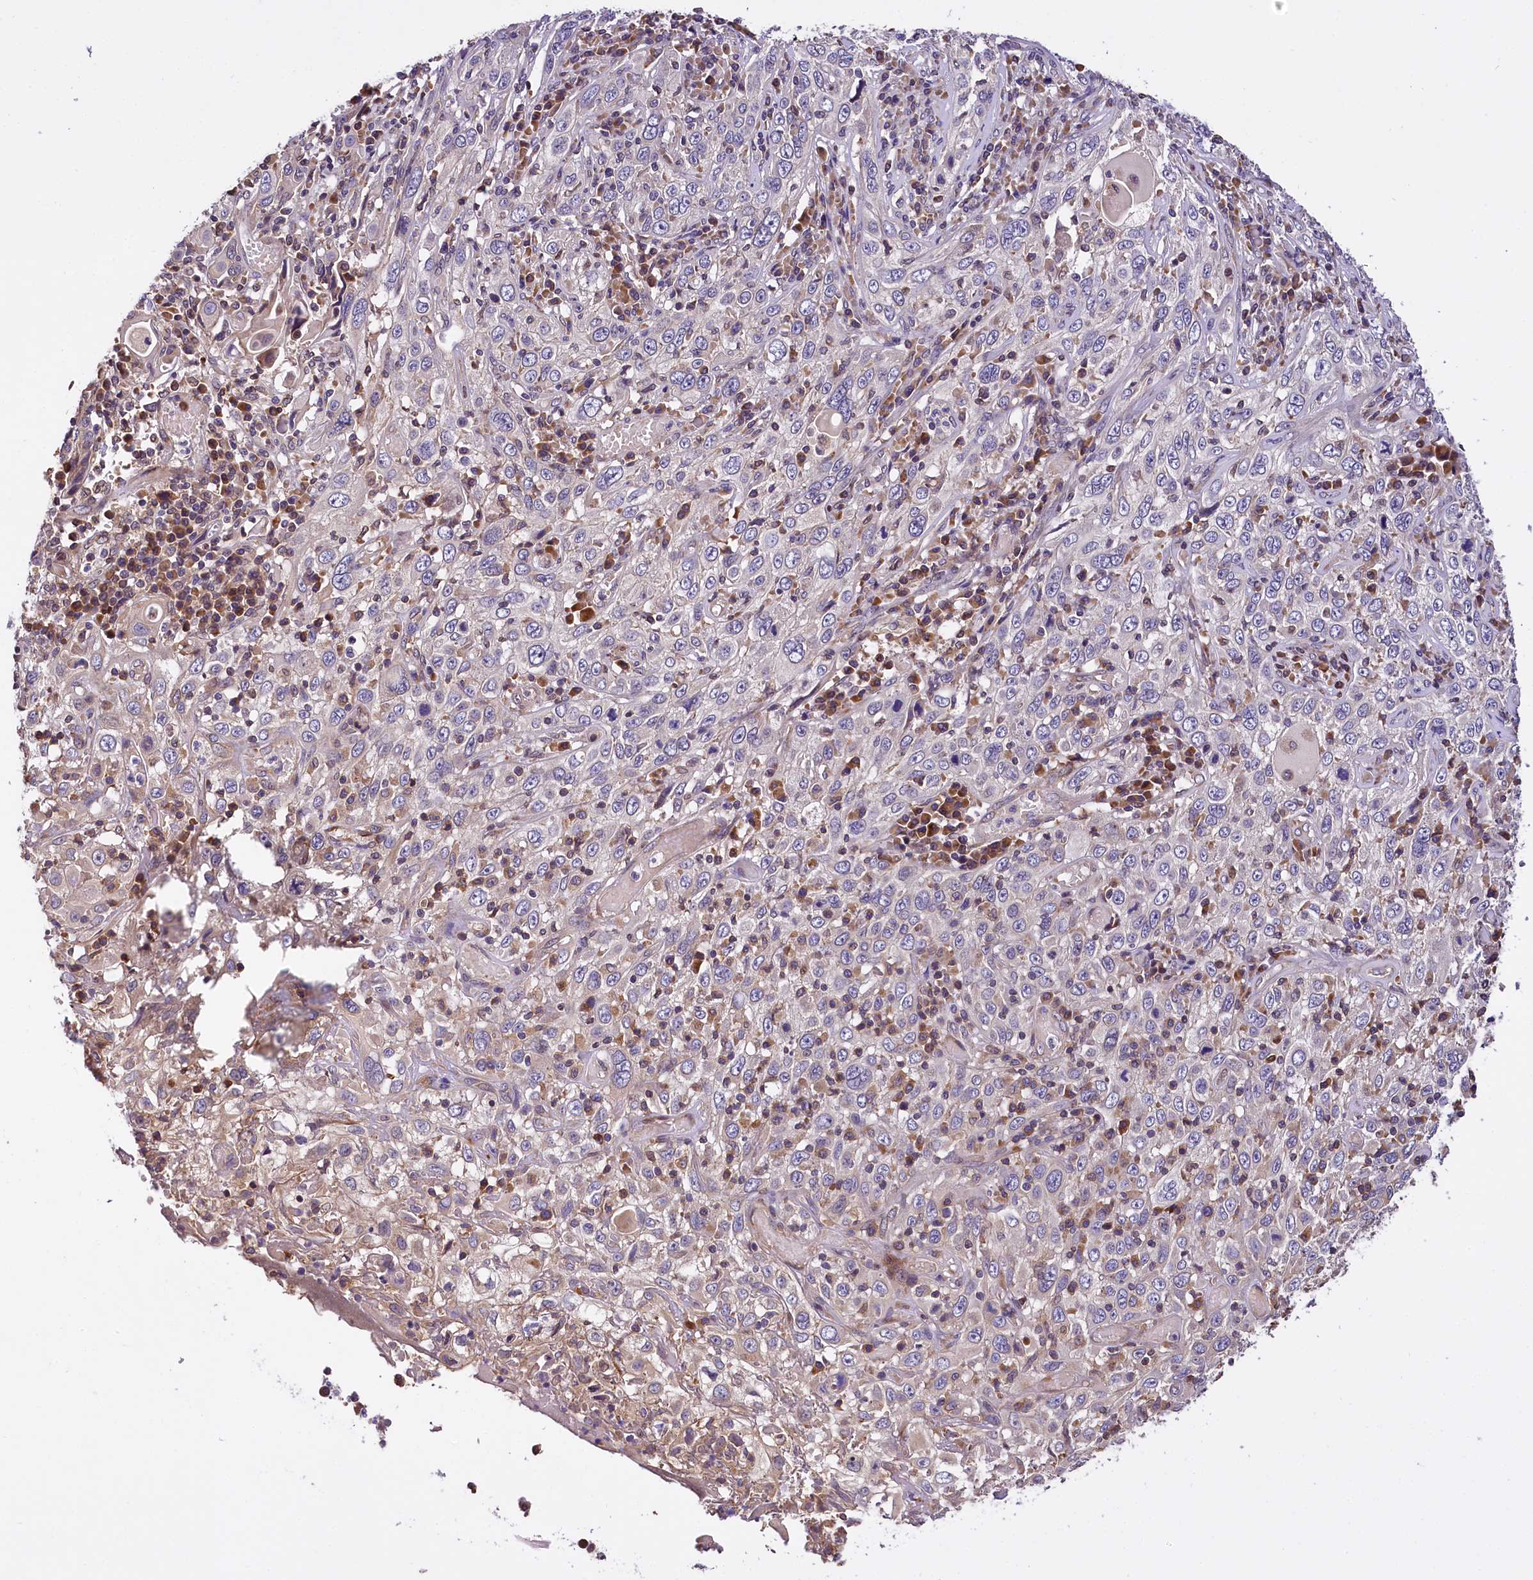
{"staining": {"intensity": "weak", "quantity": "<25%", "location": "cytoplasmic/membranous"}, "tissue": "cervical cancer", "cell_type": "Tumor cells", "image_type": "cancer", "snomed": [{"axis": "morphology", "description": "Squamous cell carcinoma, NOS"}, {"axis": "topography", "description": "Cervix"}], "caption": "This is a micrograph of immunohistochemistry (IHC) staining of cervical squamous cell carcinoma, which shows no expression in tumor cells.", "gene": "SUPV3L1", "patient": {"sex": "female", "age": 46}}